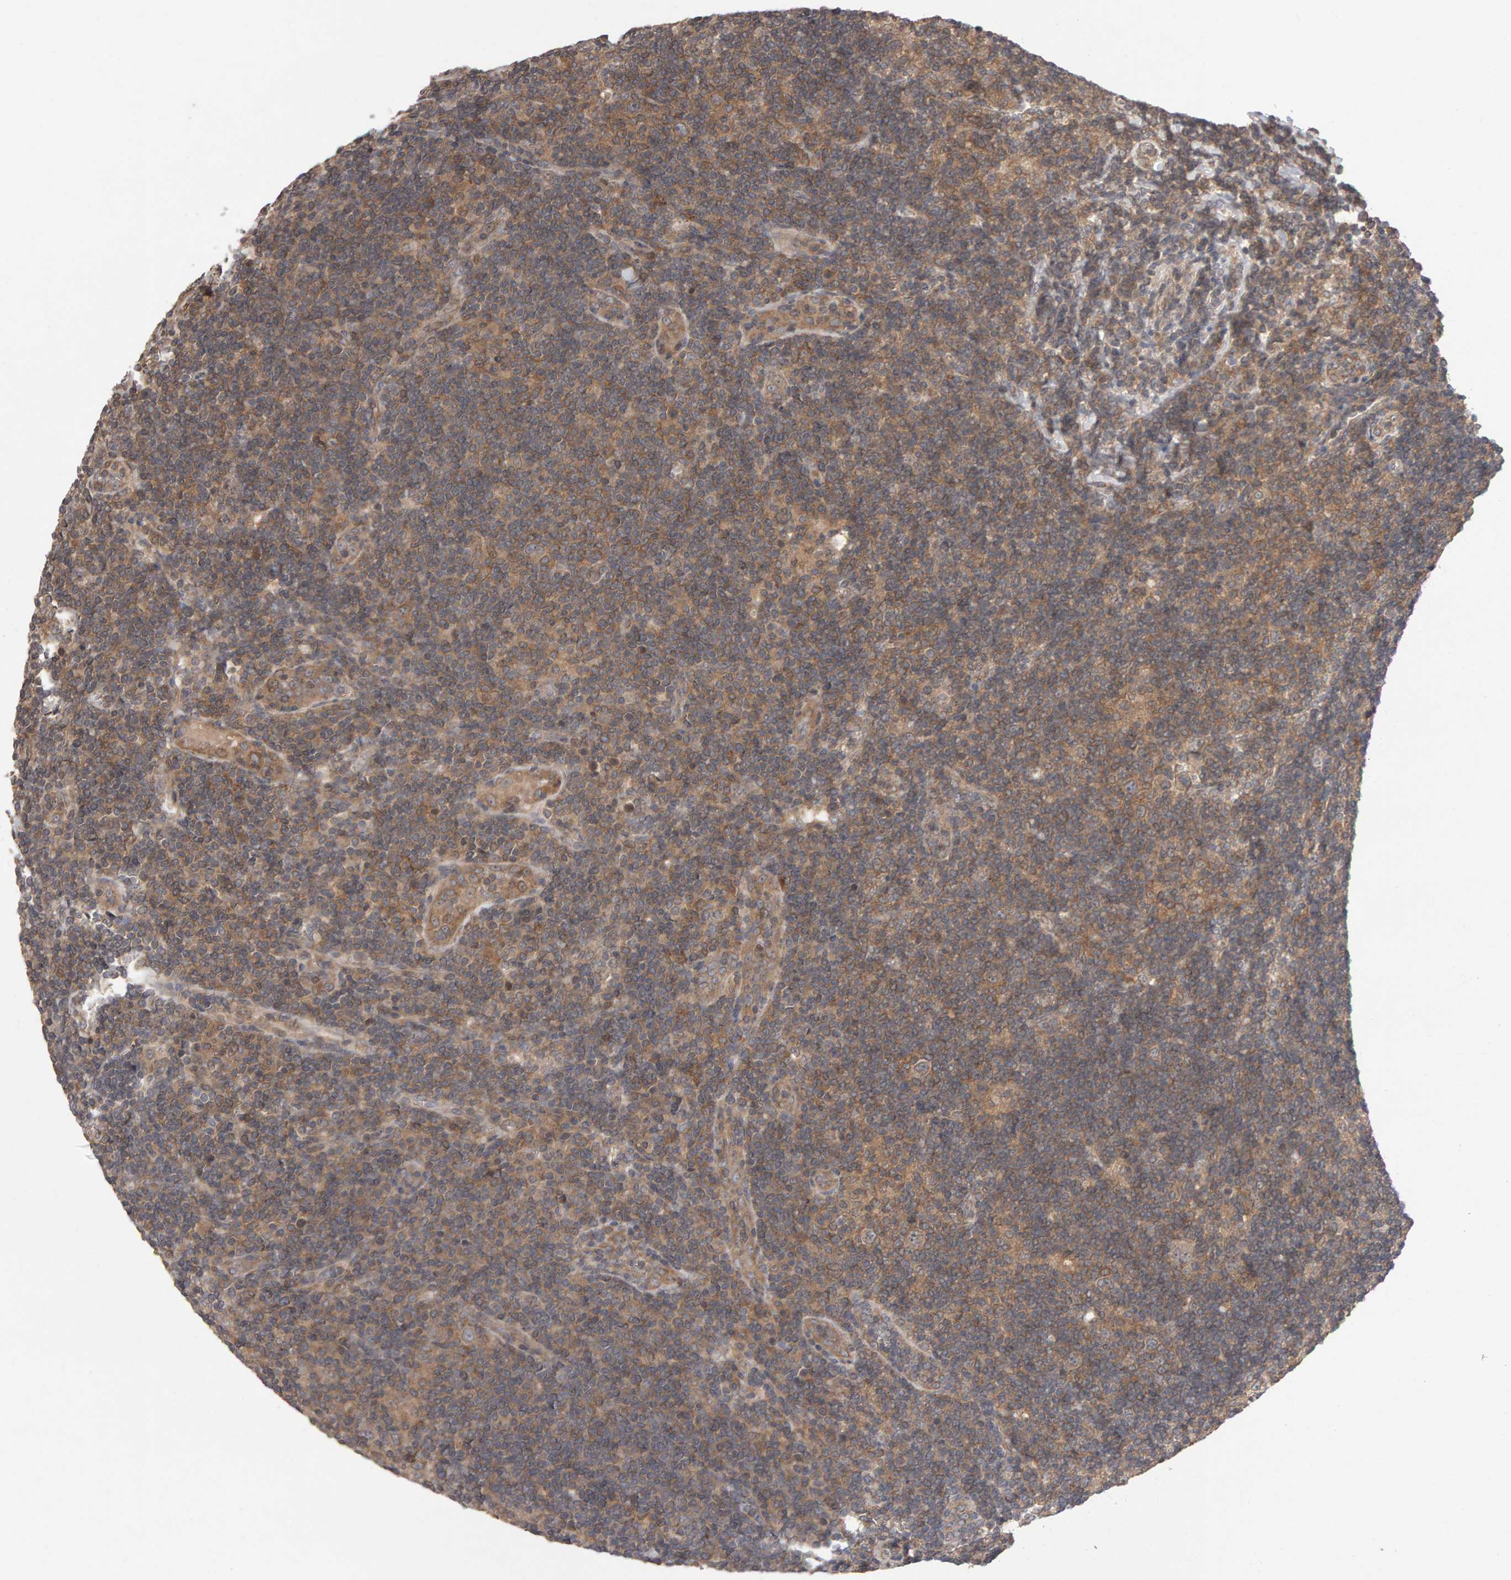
{"staining": {"intensity": "moderate", "quantity": ">75%", "location": "cytoplasmic/membranous"}, "tissue": "lymphoma", "cell_type": "Tumor cells", "image_type": "cancer", "snomed": [{"axis": "morphology", "description": "Hodgkin's disease, NOS"}, {"axis": "topography", "description": "Lymph node"}], "caption": "Immunohistochemical staining of lymphoma exhibits moderate cytoplasmic/membranous protein positivity in about >75% of tumor cells.", "gene": "SCRIB", "patient": {"sex": "female", "age": 57}}